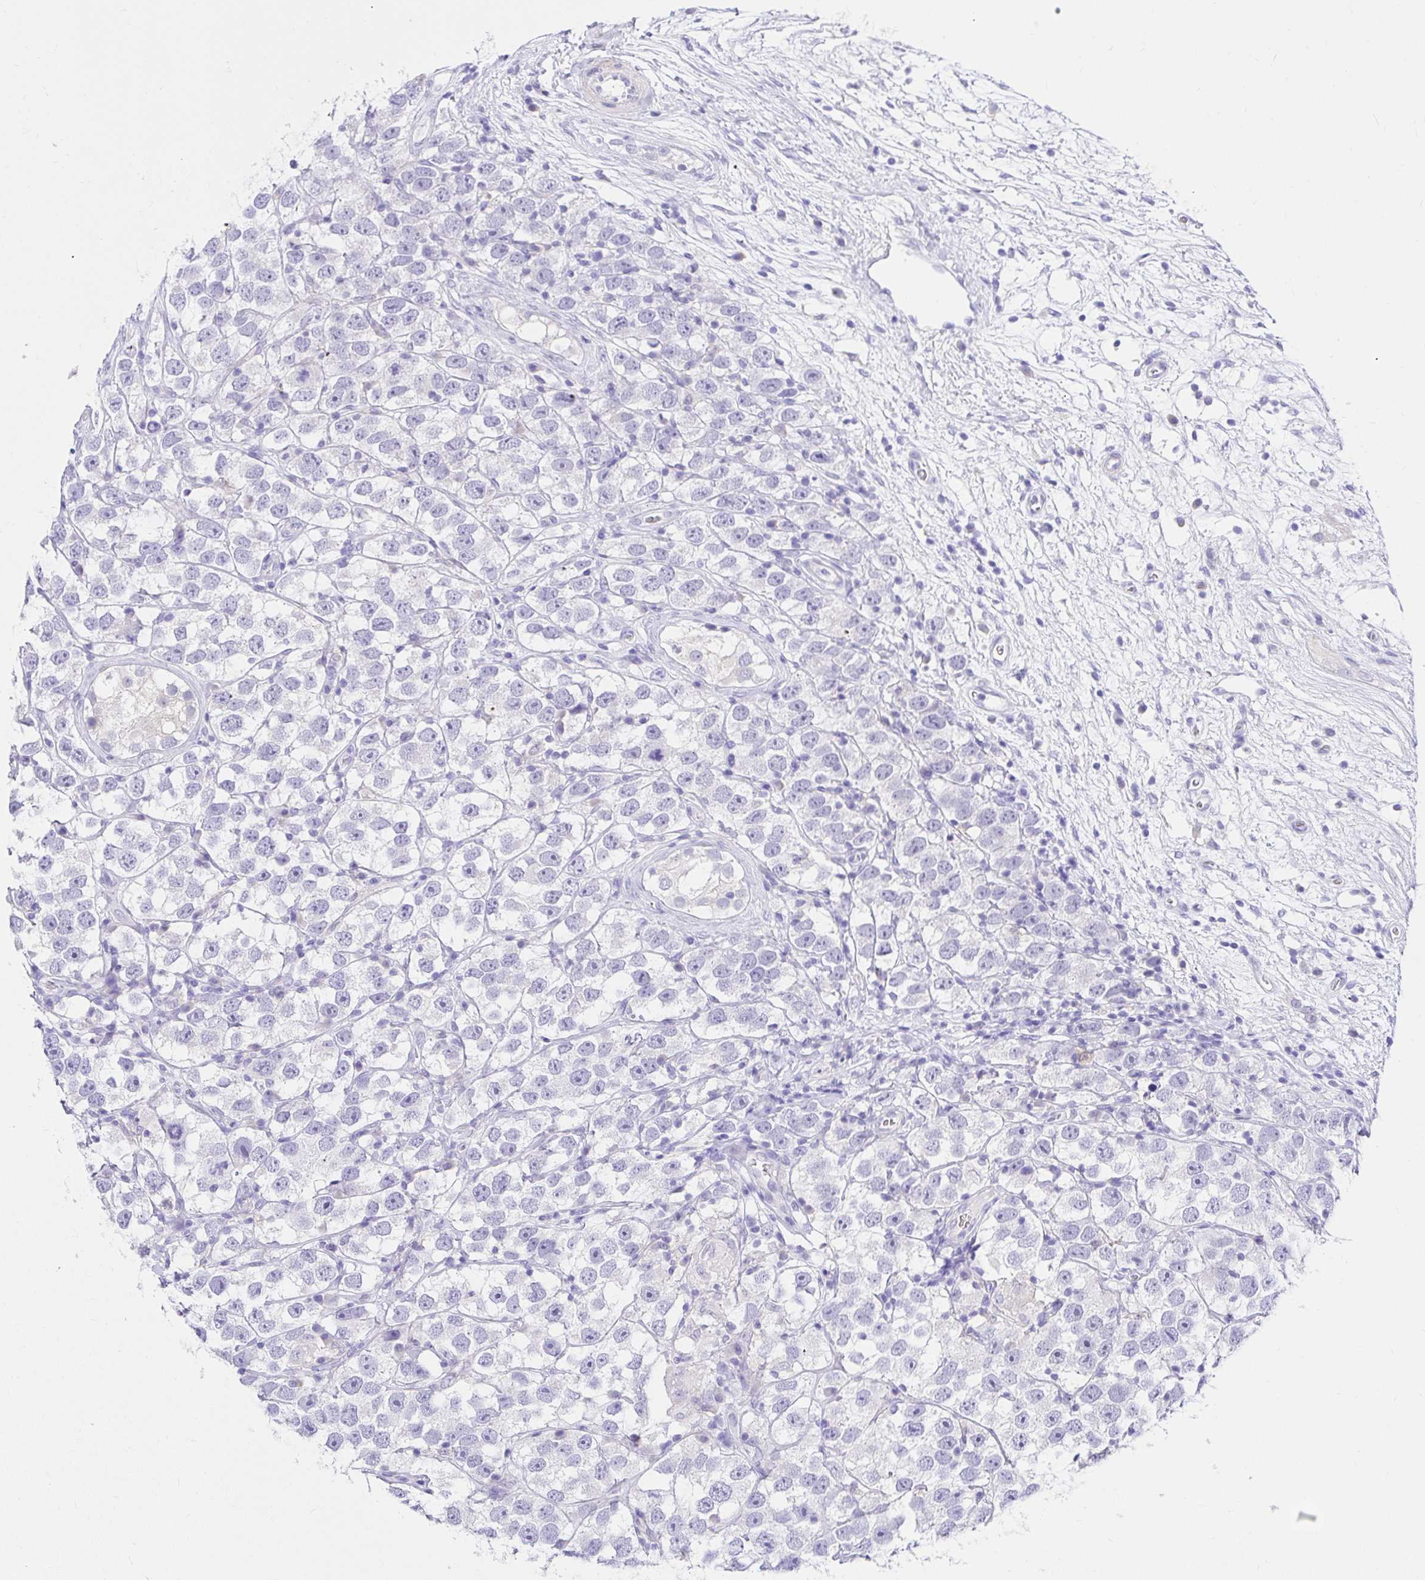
{"staining": {"intensity": "negative", "quantity": "none", "location": "none"}, "tissue": "testis cancer", "cell_type": "Tumor cells", "image_type": "cancer", "snomed": [{"axis": "morphology", "description": "Seminoma, NOS"}, {"axis": "topography", "description": "Testis"}], "caption": "Immunohistochemical staining of human testis seminoma reveals no significant positivity in tumor cells. The staining is performed using DAB (3,3'-diaminobenzidine) brown chromogen with nuclei counter-stained in using hematoxylin.", "gene": "BACE2", "patient": {"sex": "male", "age": 26}}